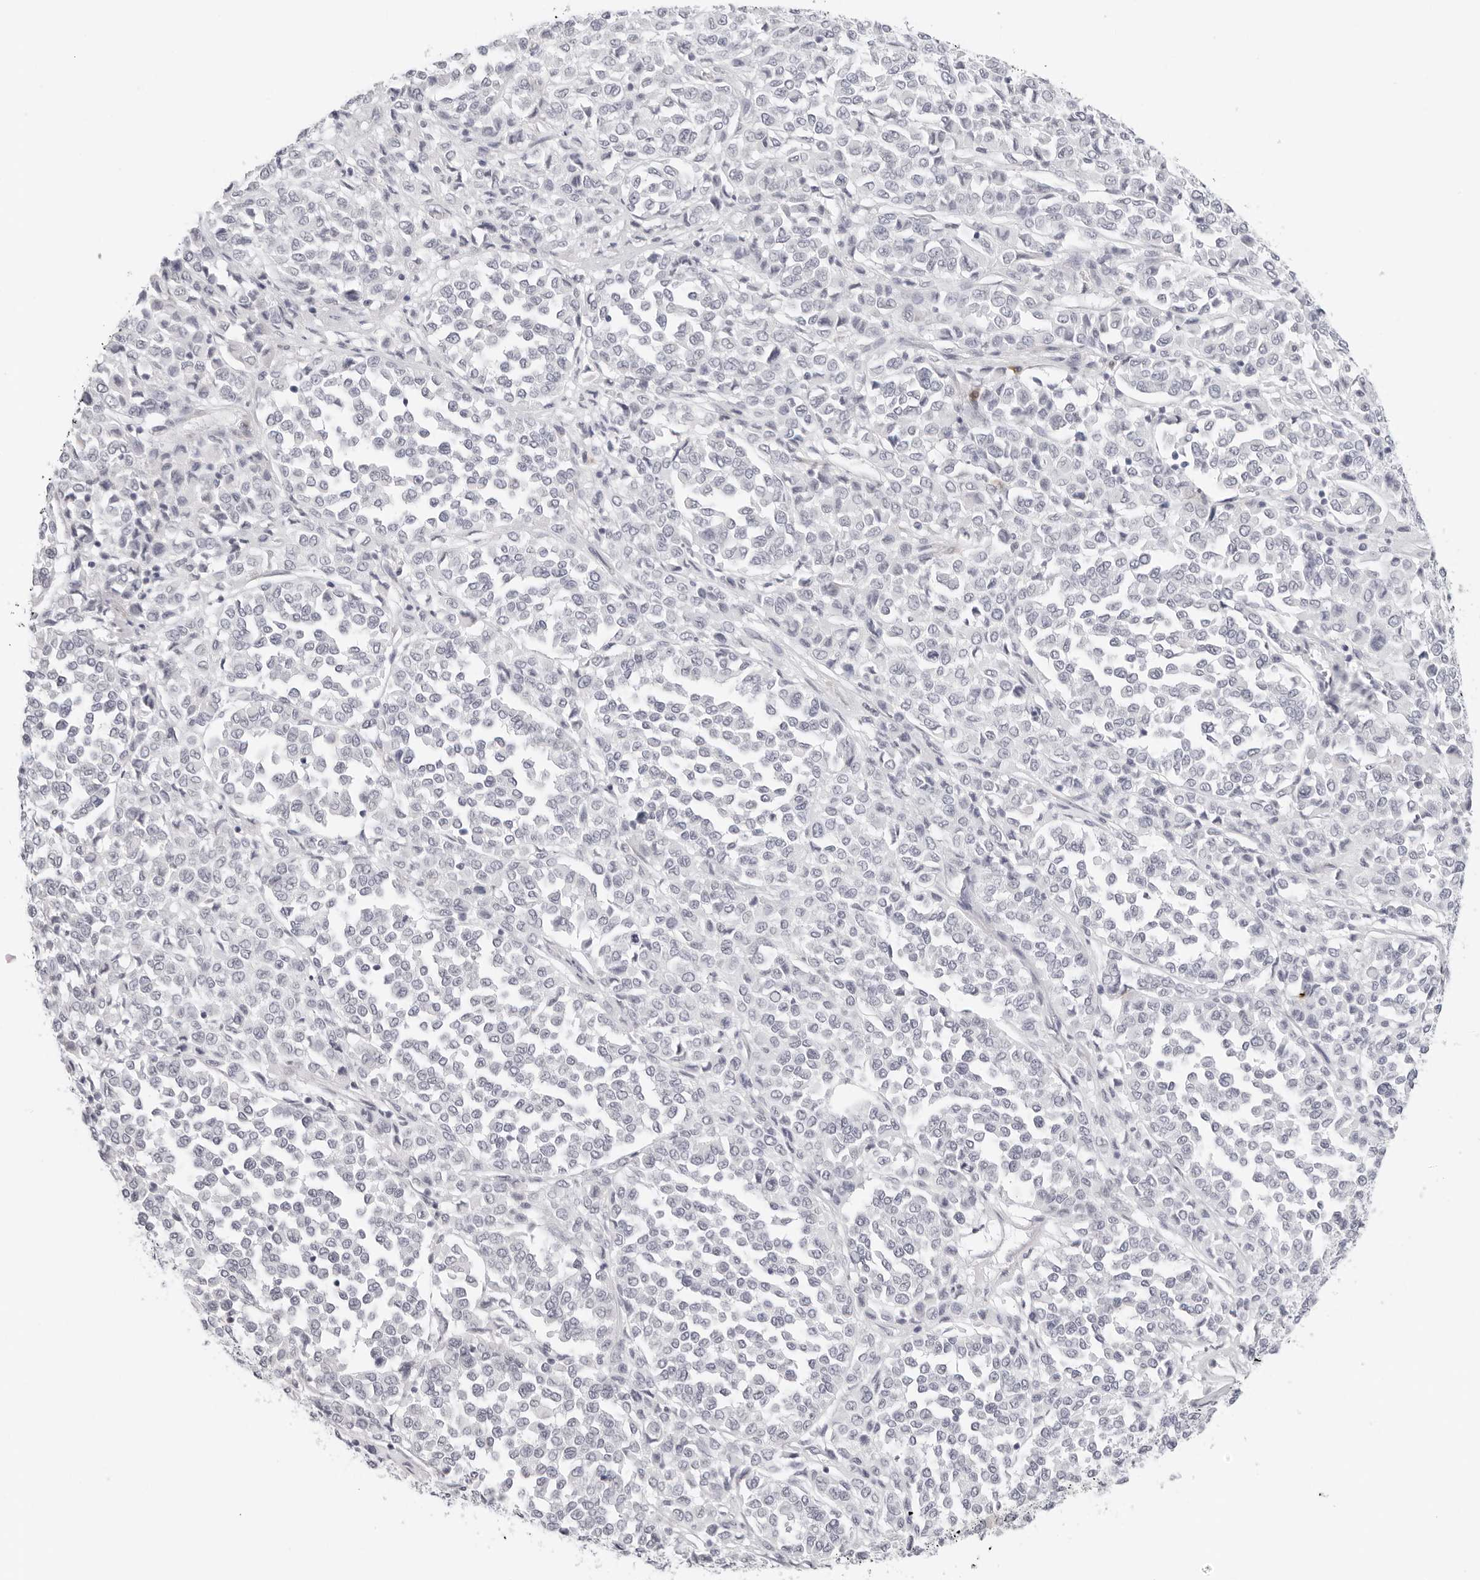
{"staining": {"intensity": "negative", "quantity": "none", "location": "none"}, "tissue": "melanoma", "cell_type": "Tumor cells", "image_type": "cancer", "snomed": [{"axis": "morphology", "description": "Malignant melanoma, Metastatic site"}, {"axis": "topography", "description": "Pancreas"}], "caption": "An immunohistochemistry (IHC) histopathology image of malignant melanoma (metastatic site) is shown. There is no staining in tumor cells of malignant melanoma (metastatic site).", "gene": "EDN2", "patient": {"sex": "female", "age": 30}}